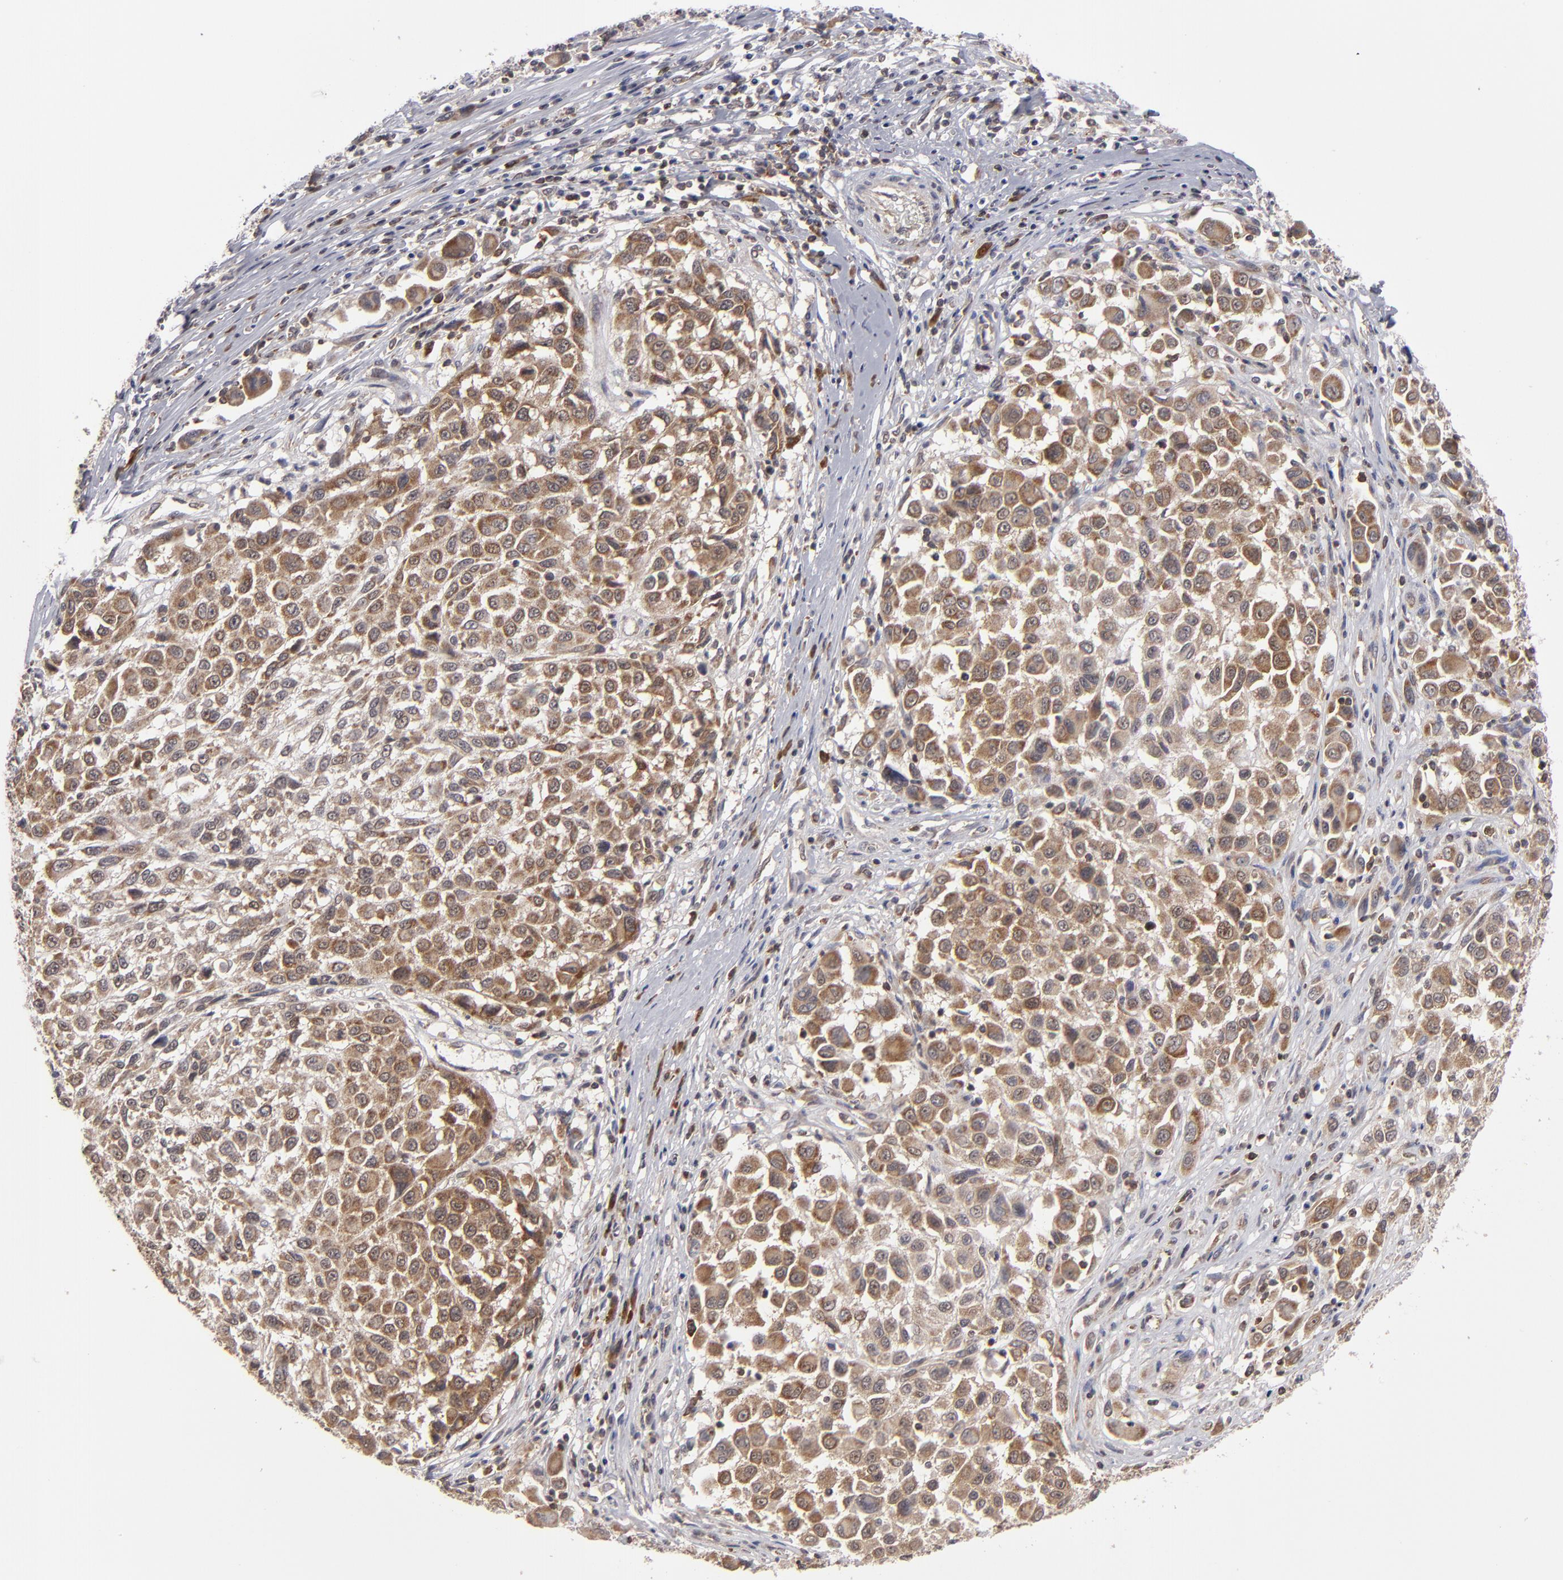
{"staining": {"intensity": "moderate", "quantity": ">75%", "location": "cytoplasmic/membranous"}, "tissue": "melanoma", "cell_type": "Tumor cells", "image_type": "cancer", "snomed": [{"axis": "morphology", "description": "Malignant melanoma, Metastatic site"}, {"axis": "topography", "description": "Lymph node"}], "caption": "Protein expression analysis of melanoma displays moderate cytoplasmic/membranous positivity in about >75% of tumor cells.", "gene": "GLCCI1", "patient": {"sex": "male", "age": 61}}